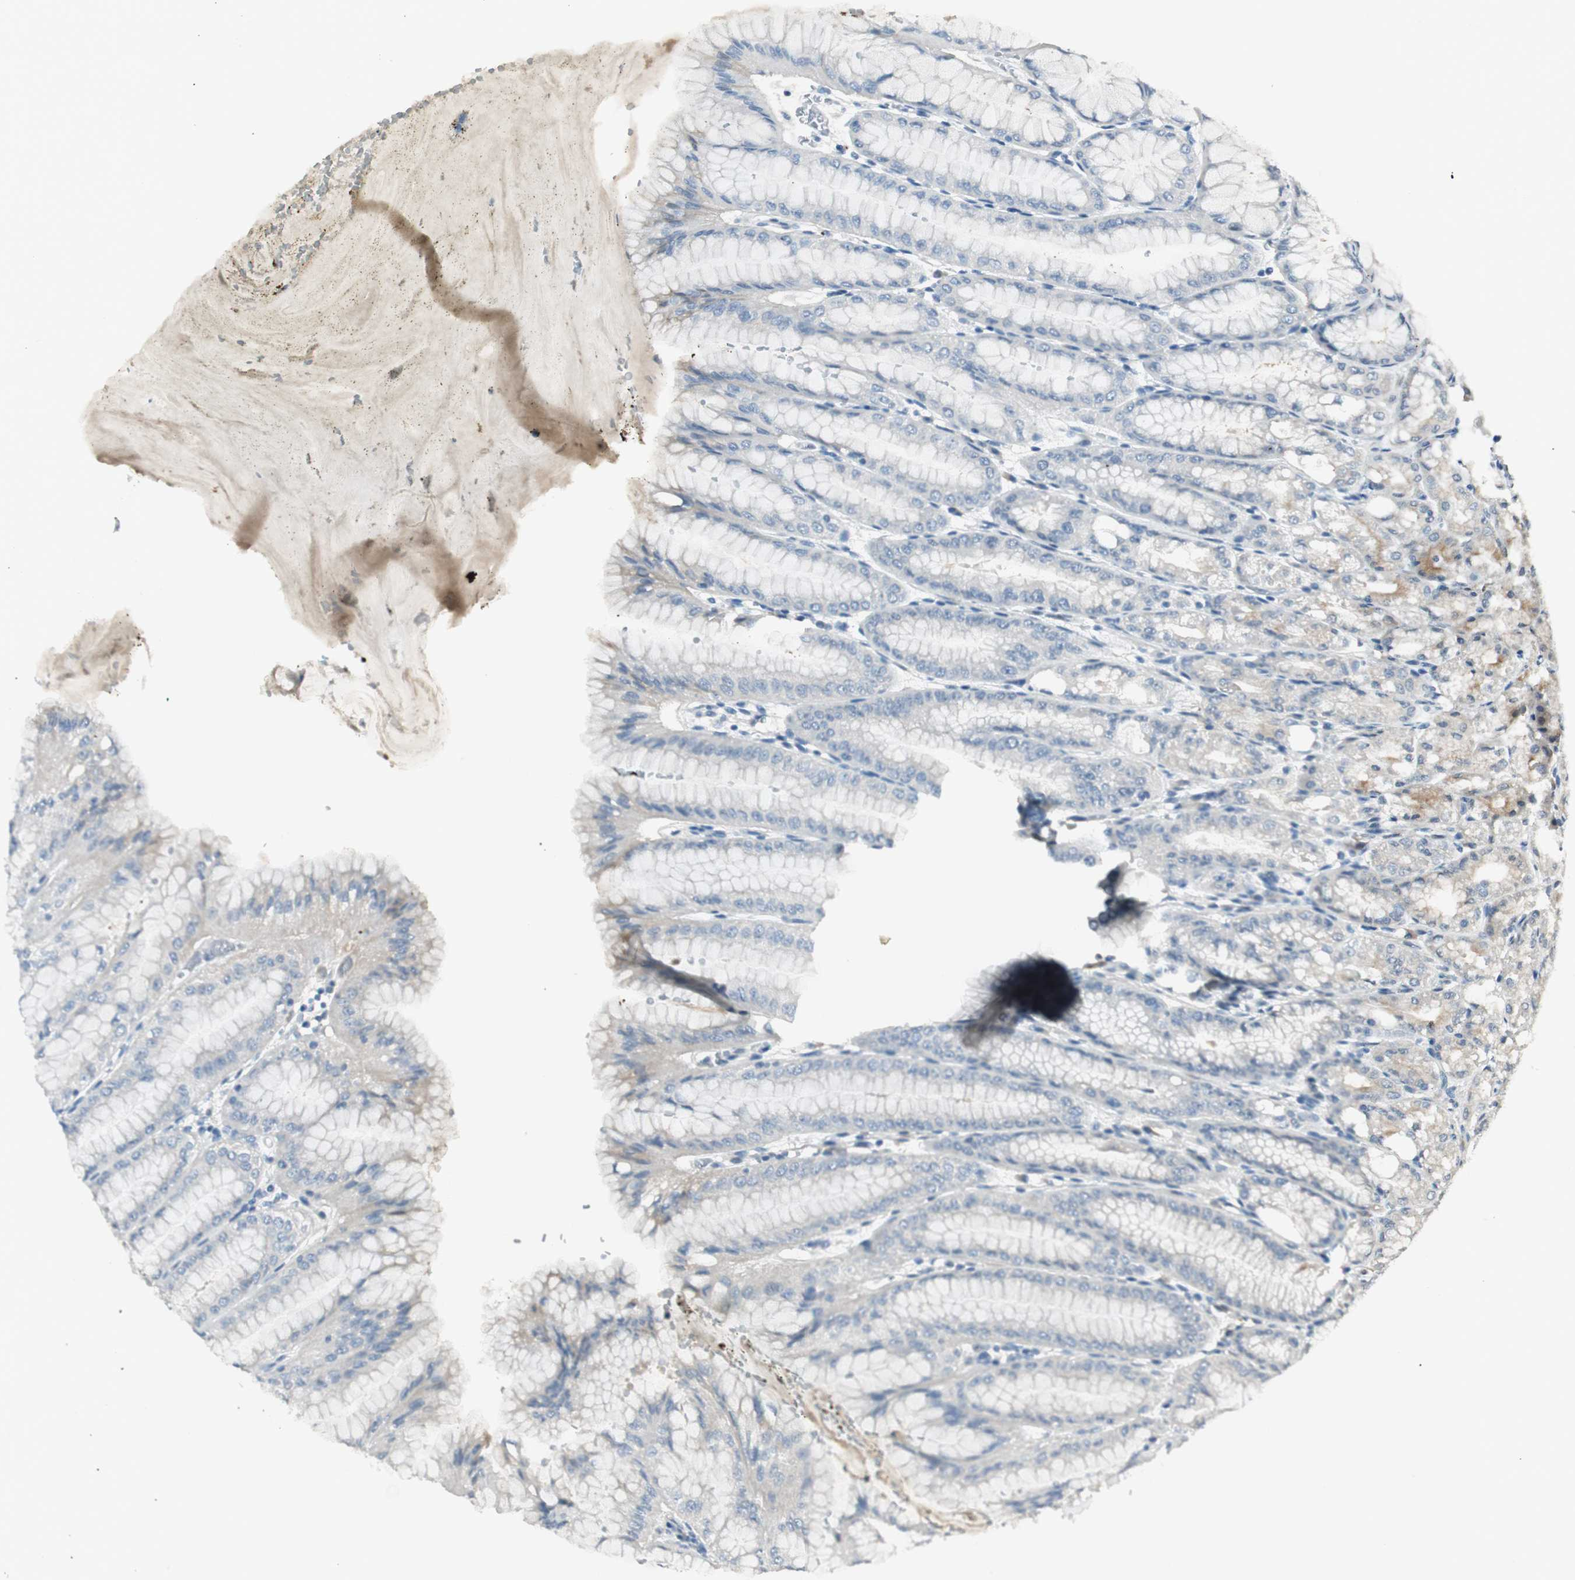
{"staining": {"intensity": "weak", "quantity": "<25%", "location": "cytoplasmic/membranous"}, "tissue": "stomach", "cell_type": "Glandular cells", "image_type": "normal", "snomed": [{"axis": "morphology", "description": "Normal tissue, NOS"}, {"axis": "topography", "description": "Stomach, lower"}], "caption": "Glandular cells show no significant positivity in unremarkable stomach.", "gene": "PCDHB15", "patient": {"sex": "male", "age": 71}}